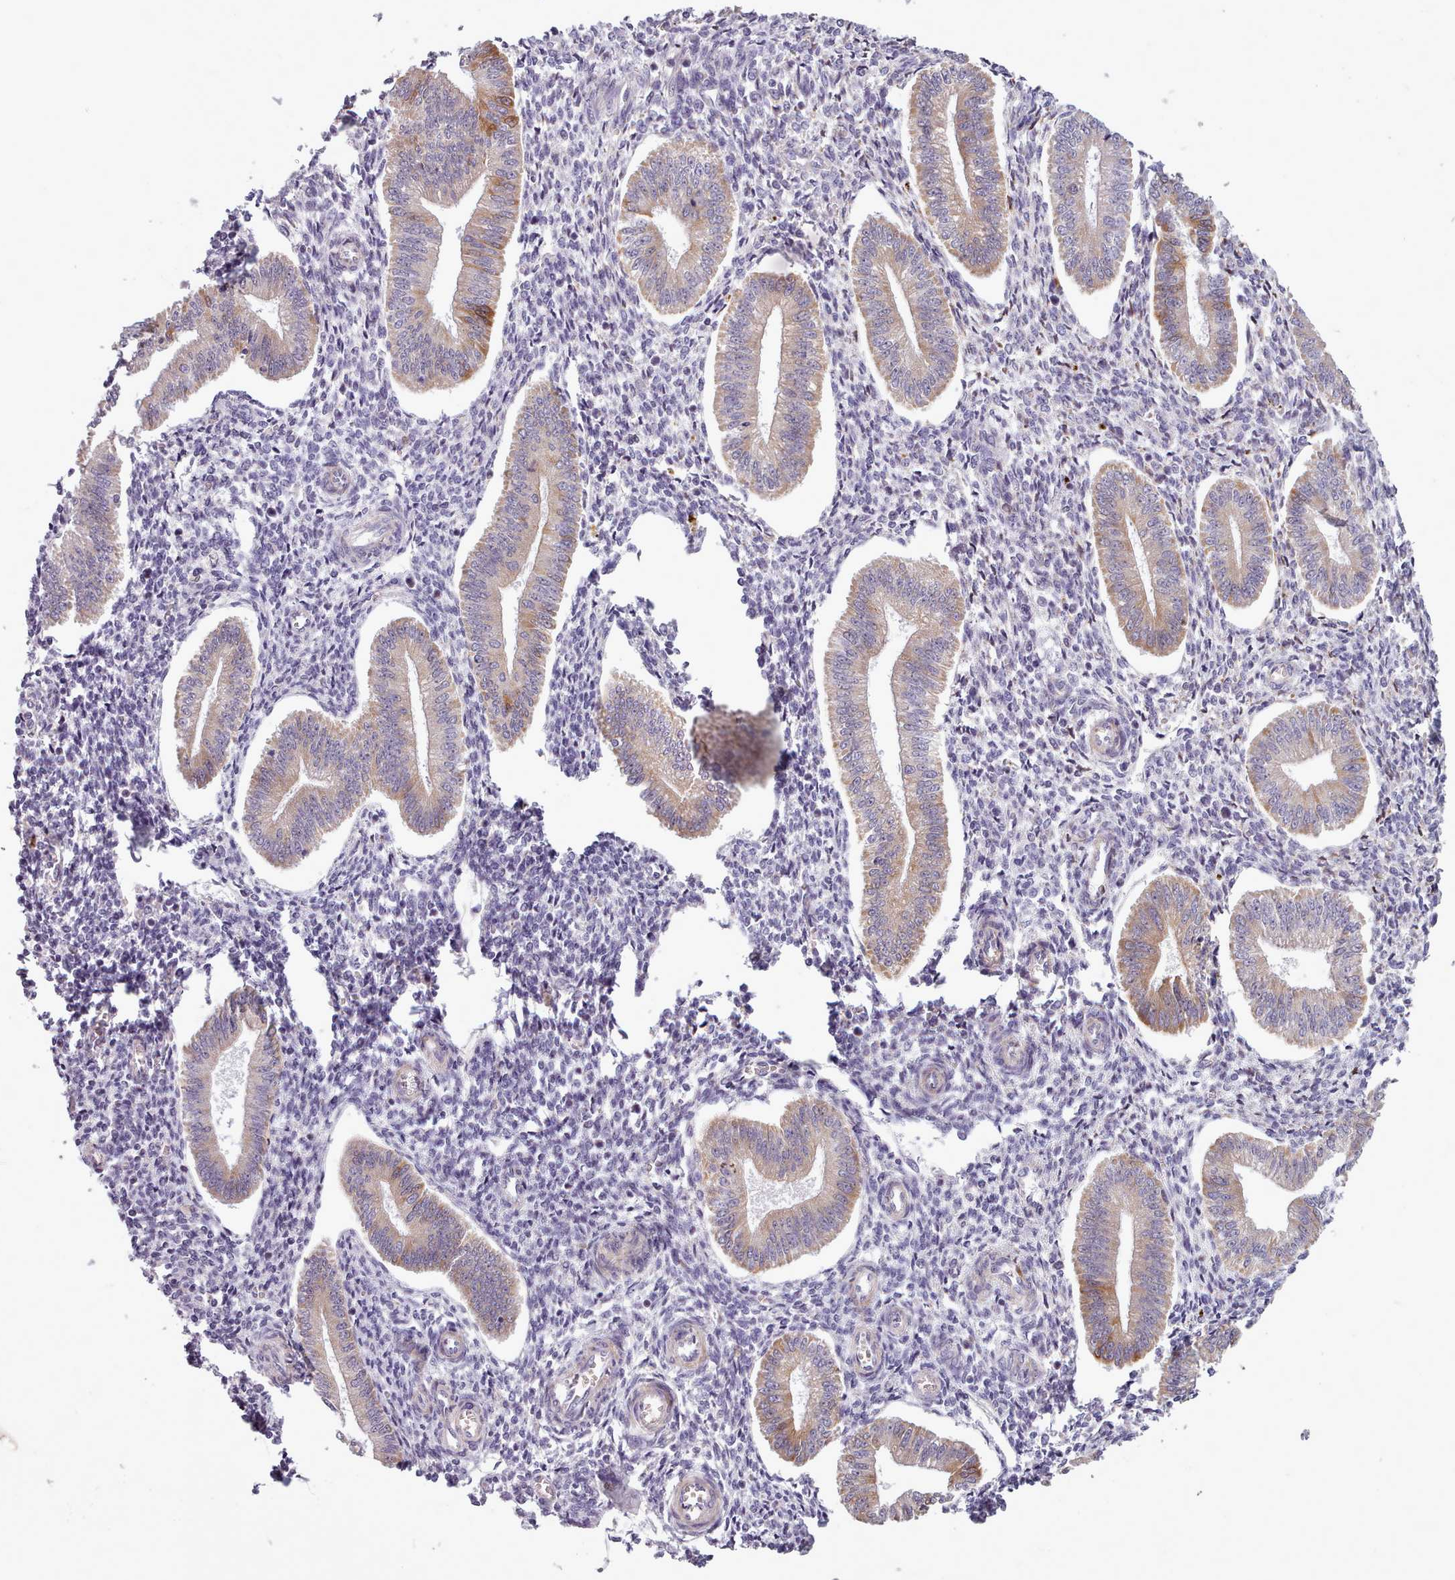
{"staining": {"intensity": "negative", "quantity": "none", "location": "none"}, "tissue": "endometrium", "cell_type": "Cells in endometrial stroma", "image_type": "normal", "snomed": [{"axis": "morphology", "description": "Normal tissue, NOS"}, {"axis": "topography", "description": "Endometrium"}], "caption": "Cells in endometrial stroma are negative for protein expression in normal human endometrium. The staining was performed using DAB (3,3'-diaminobenzidine) to visualize the protein expression in brown, while the nuclei were stained in blue with hematoxylin (Magnification: 20x).", "gene": "AVL9", "patient": {"sex": "female", "age": 34}}